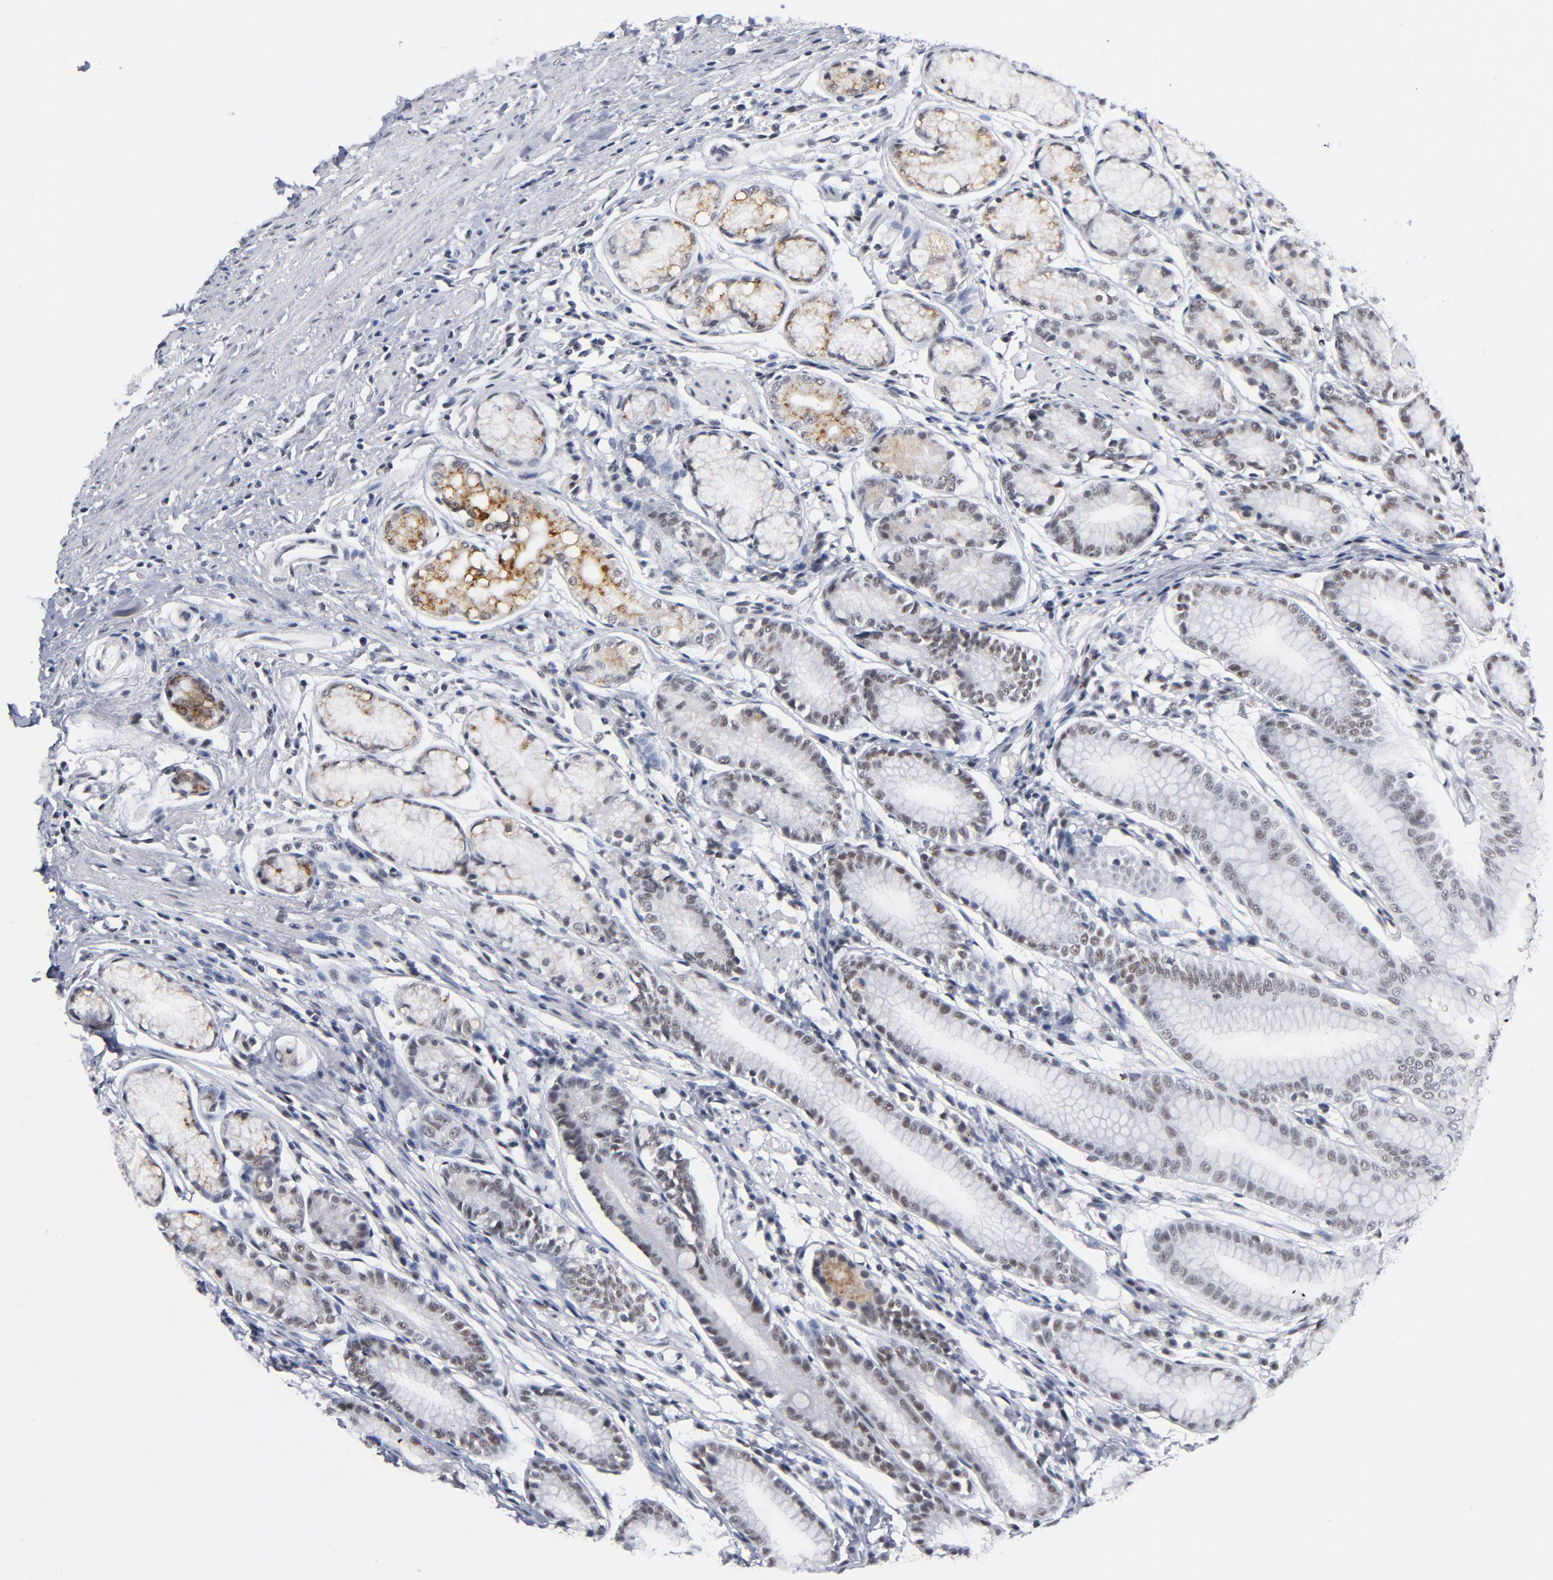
{"staining": {"intensity": "moderate", "quantity": ">75%", "location": "cytoplasmic/membranous,nuclear"}, "tissue": "stomach", "cell_type": "Glandular cells", "image_type": "normal", "snomed": [{"axis": "morphology", "description": "Normal tissue, NOS"}, {"axis": "morphology", "description": "Inflammation, NOS"}, {"axis": "topography", "description": "Stomach, lower"}], "caption": "Stomach stained with a brown dye displays moderate cytoplasmic/membranous,nuclear positive expression in about >75% of glandular cells.", "gene": "BAP1", "patient": {"sex": "male", "age": 59}}